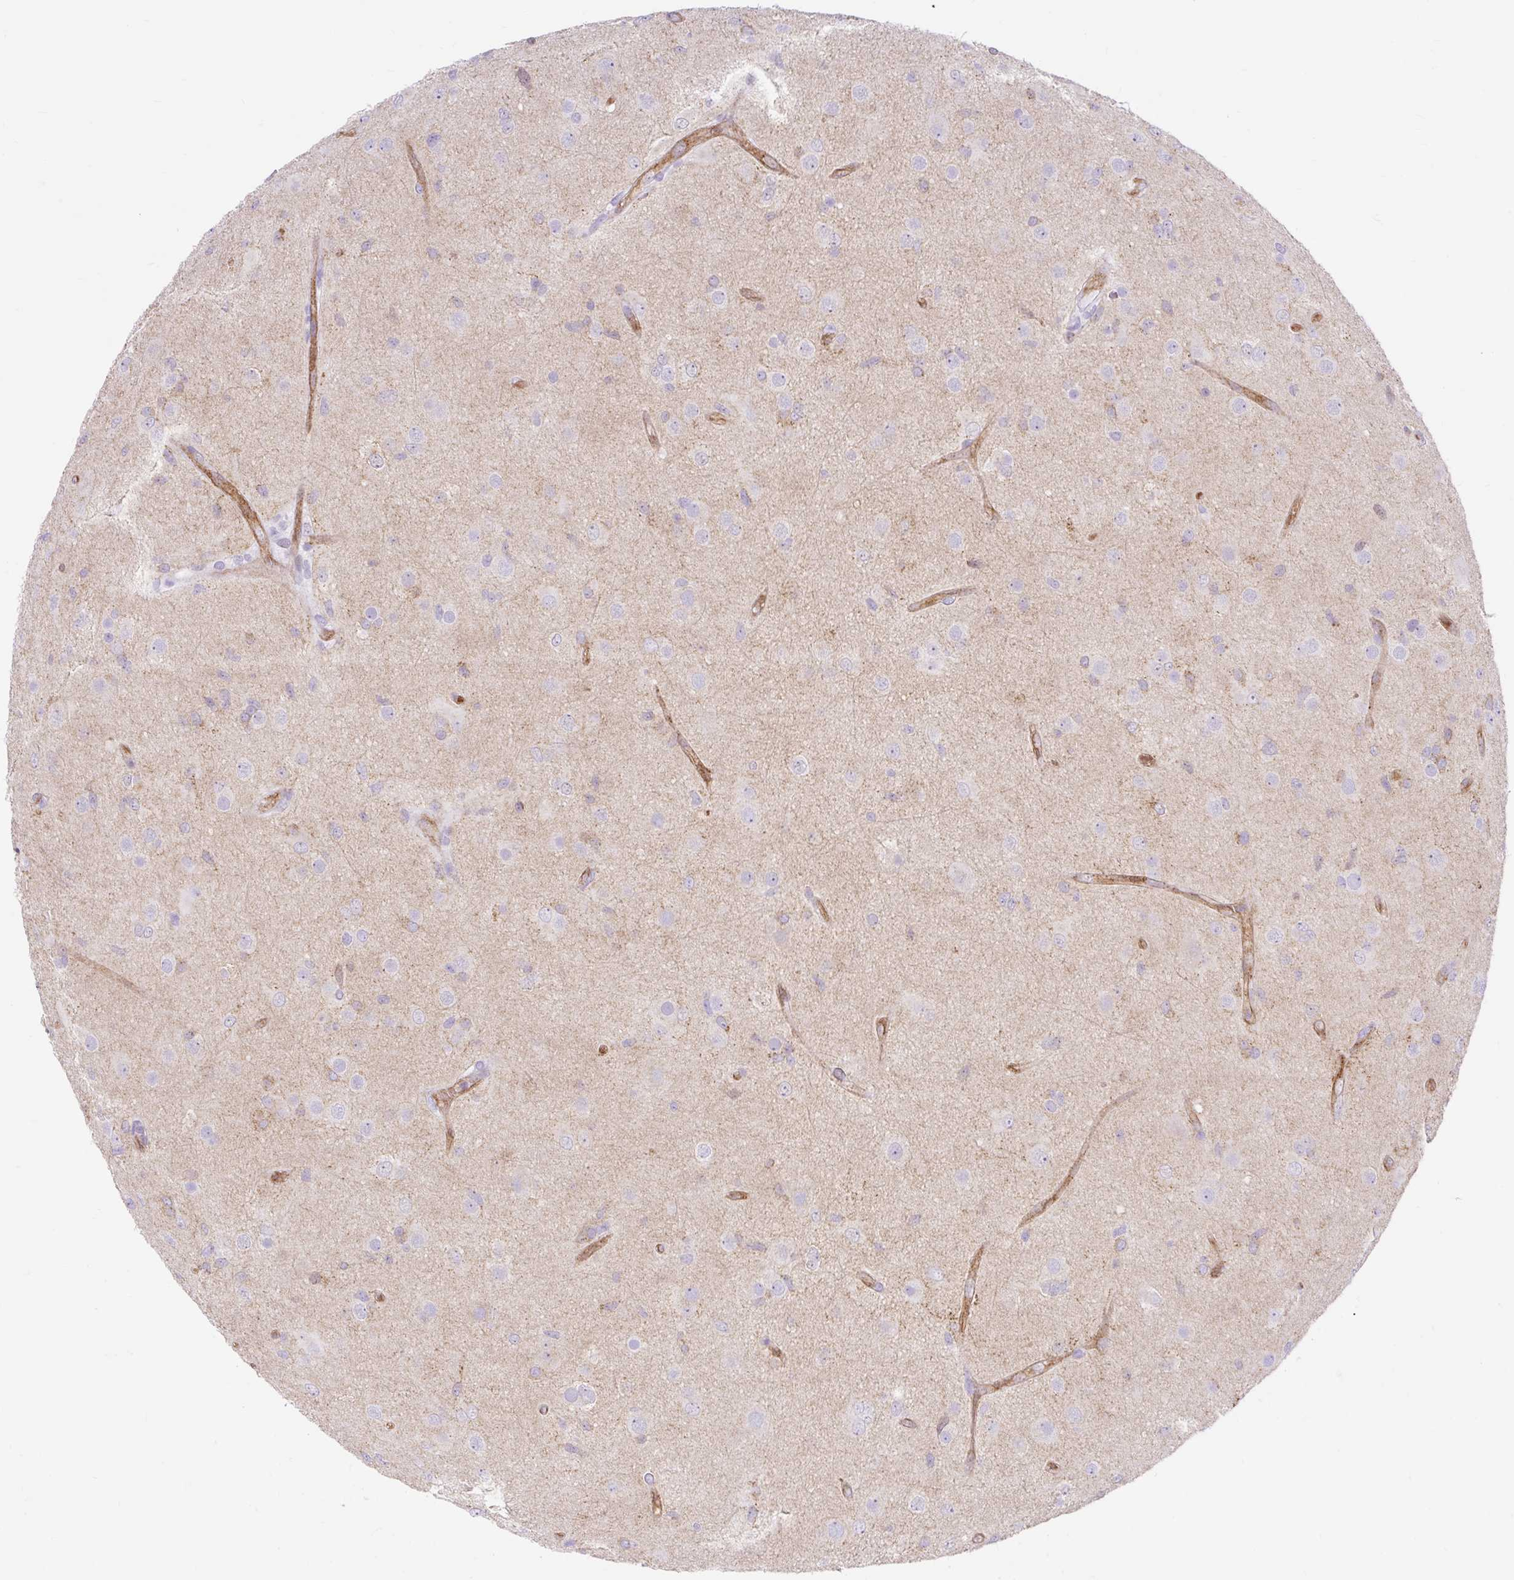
{"staining": {"intensity": "negative", "quantity": "none", "location": "none"}, "tissue": "glioma", "cell_type": "Tumor cells", "image_type": "cancer", "snomed": [{"axis": "morphology", "description": "Glioma, malignant, High grade"}, {"axis": "topography", "description": "Brain"}], "caption": "Photomicrograph shows no significant protein positivity in tumor cells of glioma.", "gene": "HIP1R", "patient": {"sex": "male", "age": 53}}